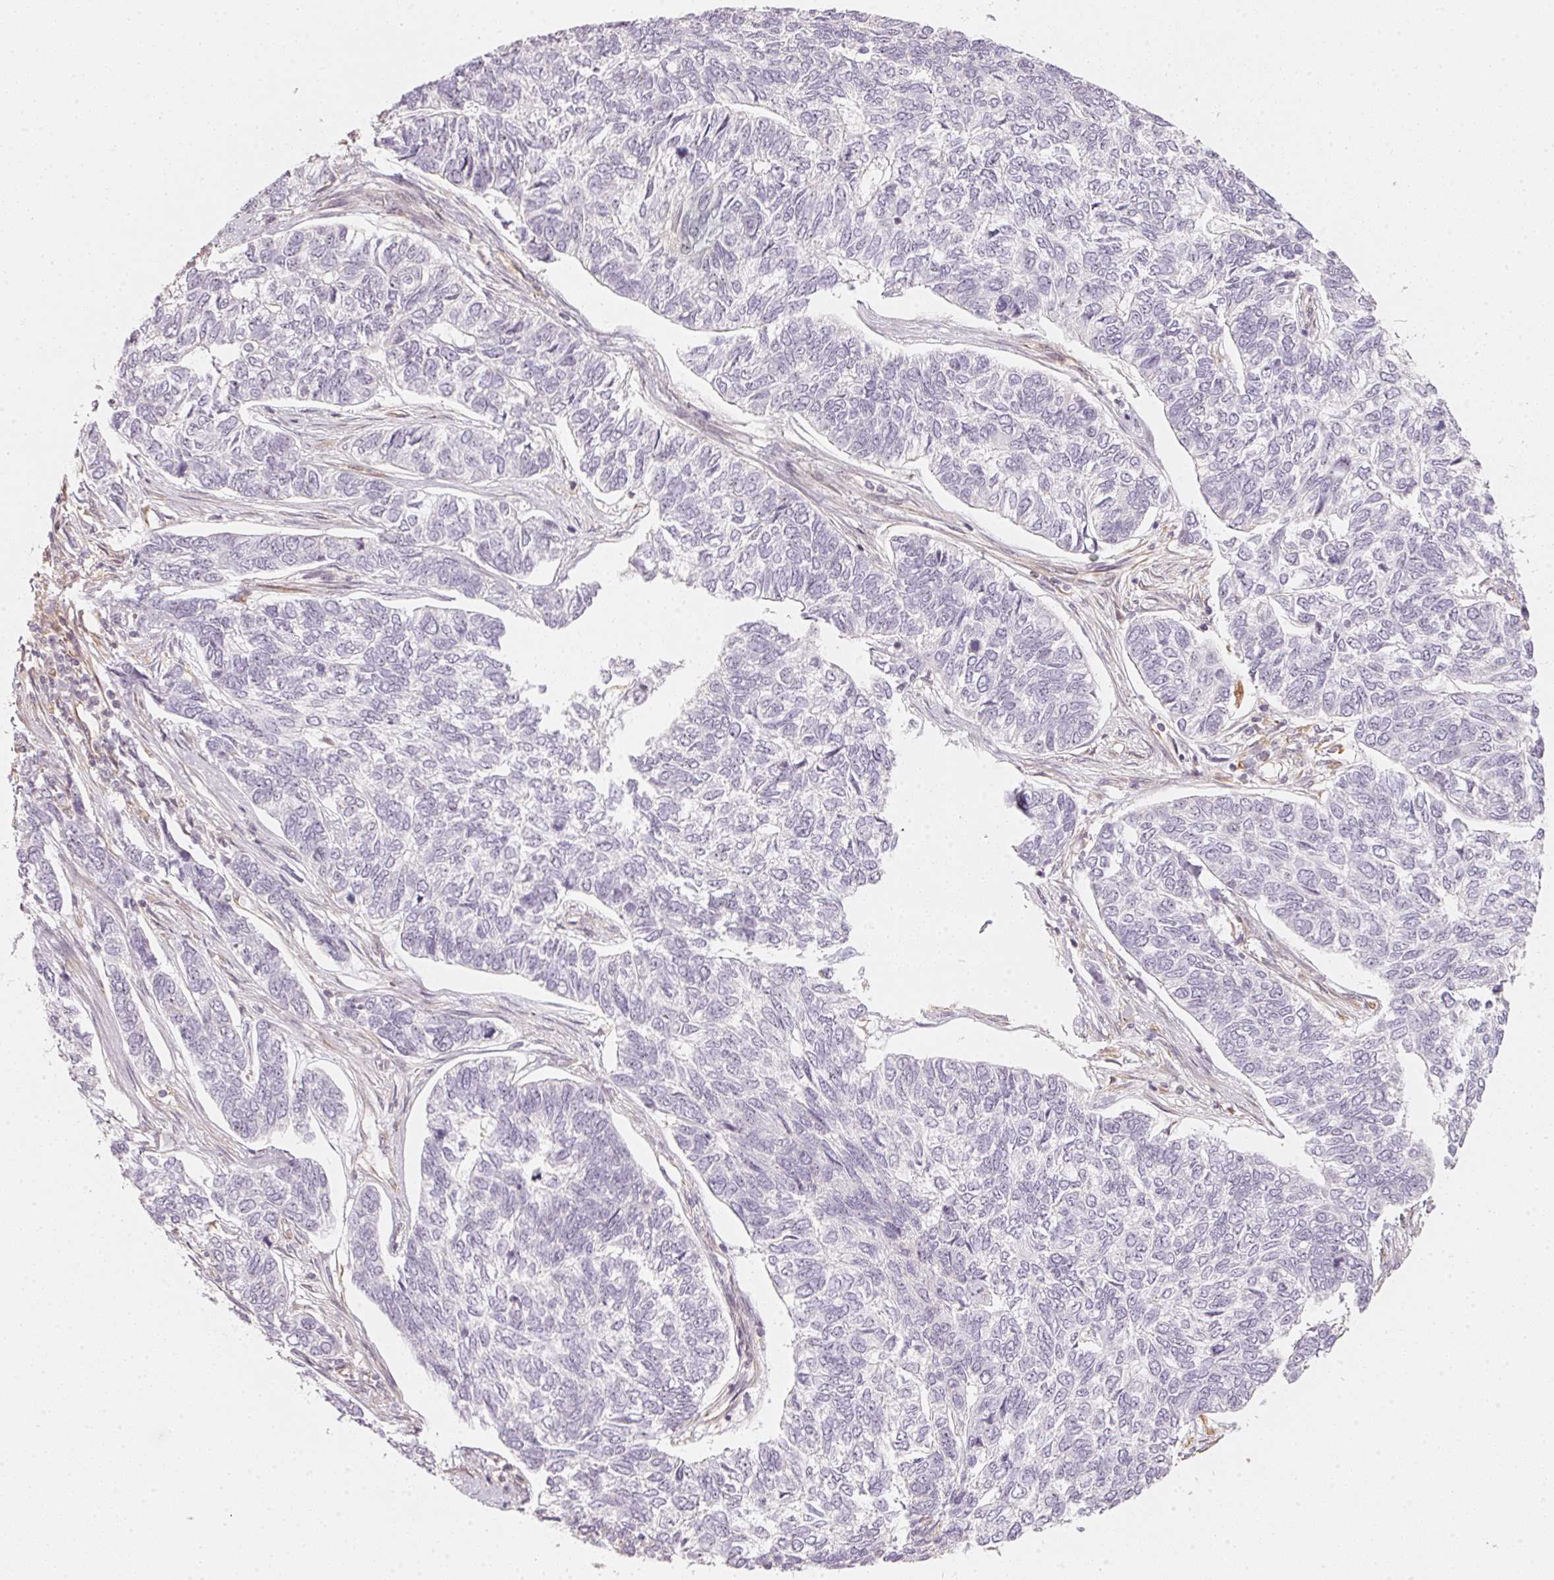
{"staining": {"intensity": "negative", "quantity": "none", "location": "none"}, "tissue": "skin cancer", "cell_type": "Tumor cells", "image_type": "cancer", "snomed": [{"axis": "morphology", "description": "Basal cell carcinoma"}, {"axis": "topography", "description": "Skin"}], "caption": "There is no significant staining in tumor cells of skin basal cell carcinoma. (Brightfield microscopy of DAB immunohistochemistry at high magnification).", "gene": "FOXR2", "patient": {"sex": "female", "age": 65}}